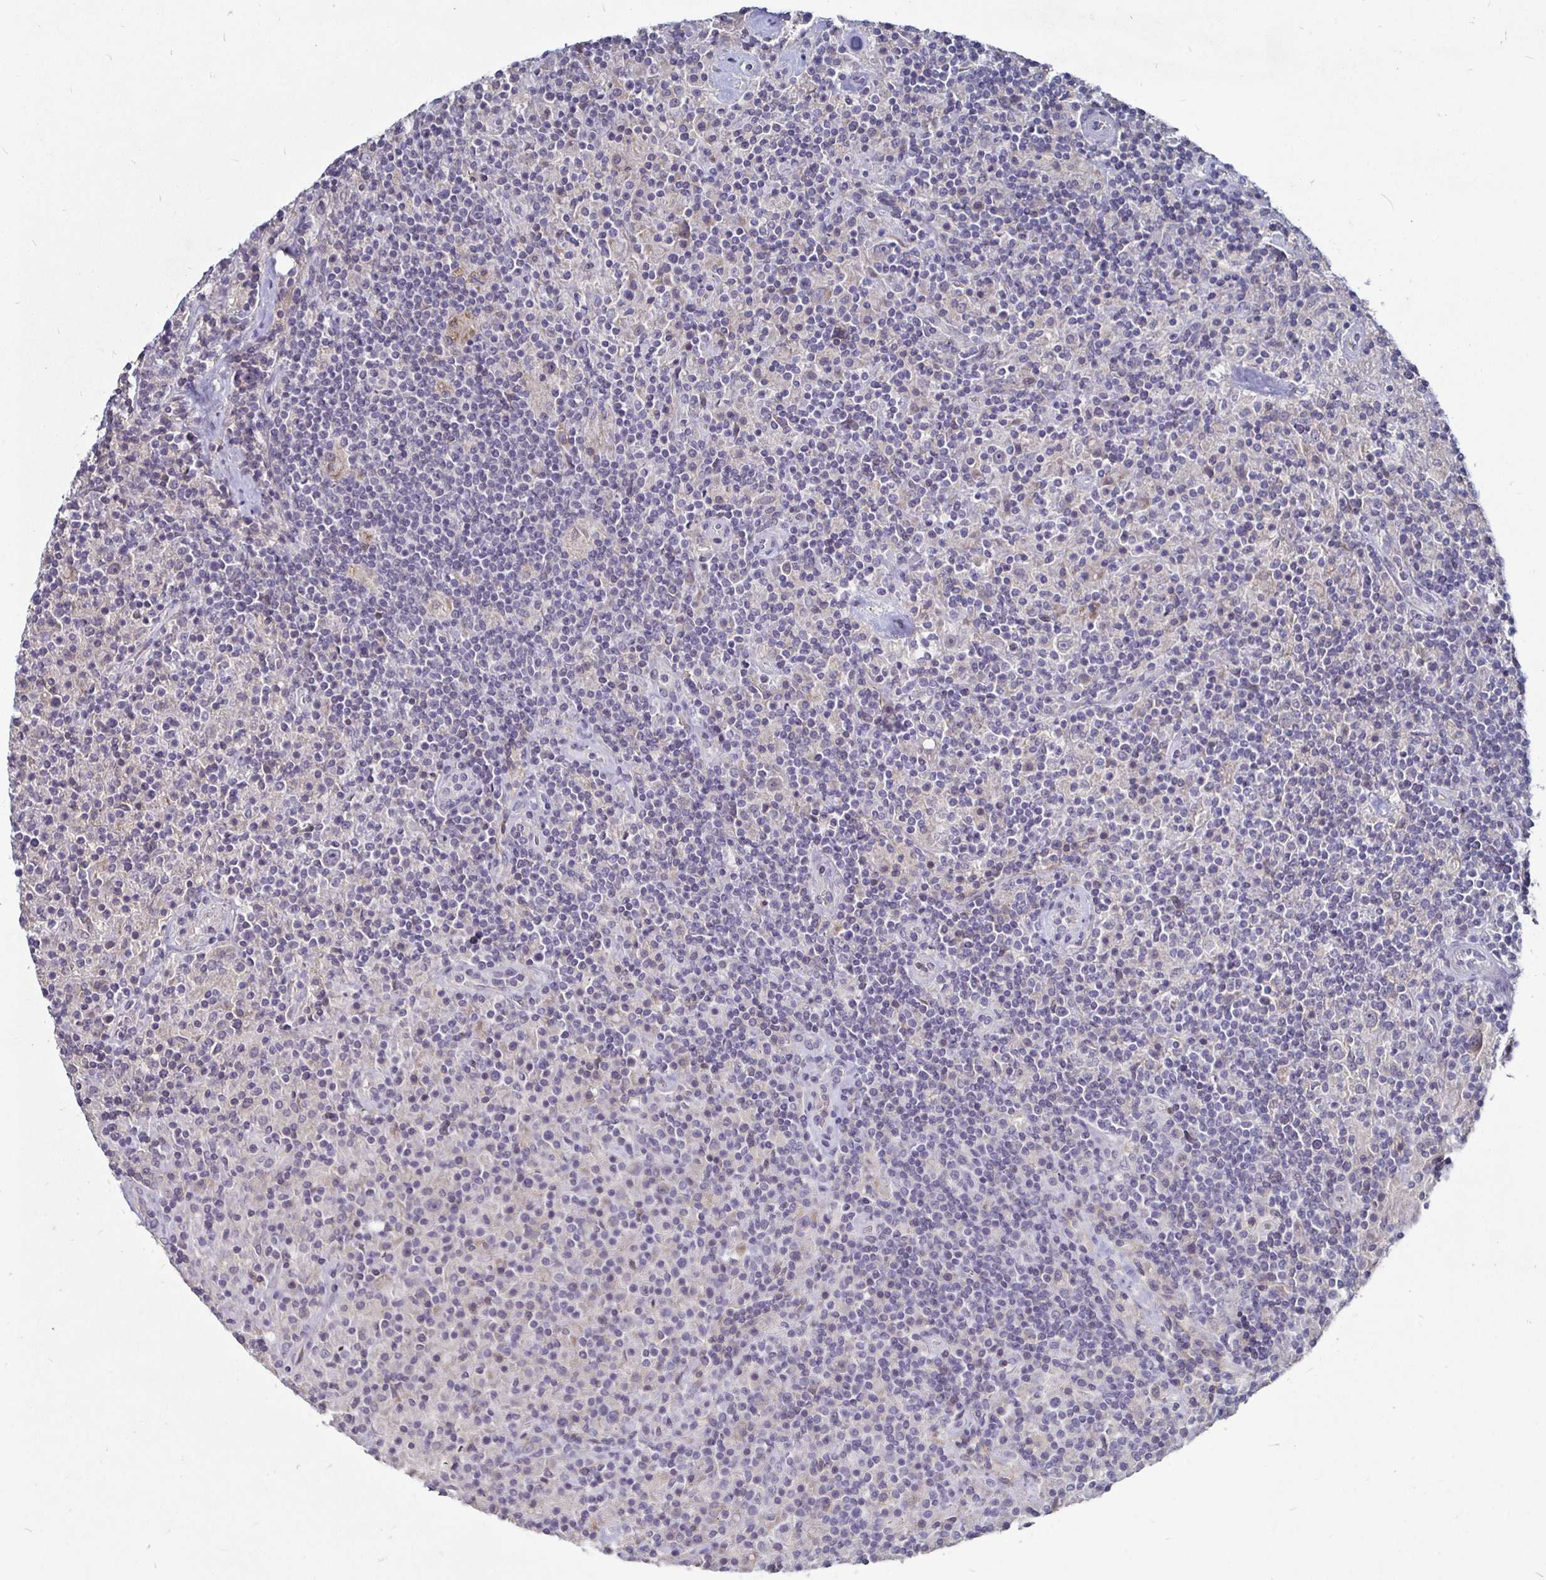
{"staining": {"intensity": "negative", "quantity": "none", "location": "none"}, "tissue": "lymphoma", "cell_type": "Tumor cells", "image_type": "cancer", "snomed": [{"axis": "morphology", "description": "Hodgkin's disease, NOS"}, {"axis": "topography", "description": "Lymph node"}], "caption": "This is an IHC image of human Hodgkin's disease. There is no positivity in tumor cells.", "gene": "RNF144B", "patient": {"sex": "male", "age": 70}}